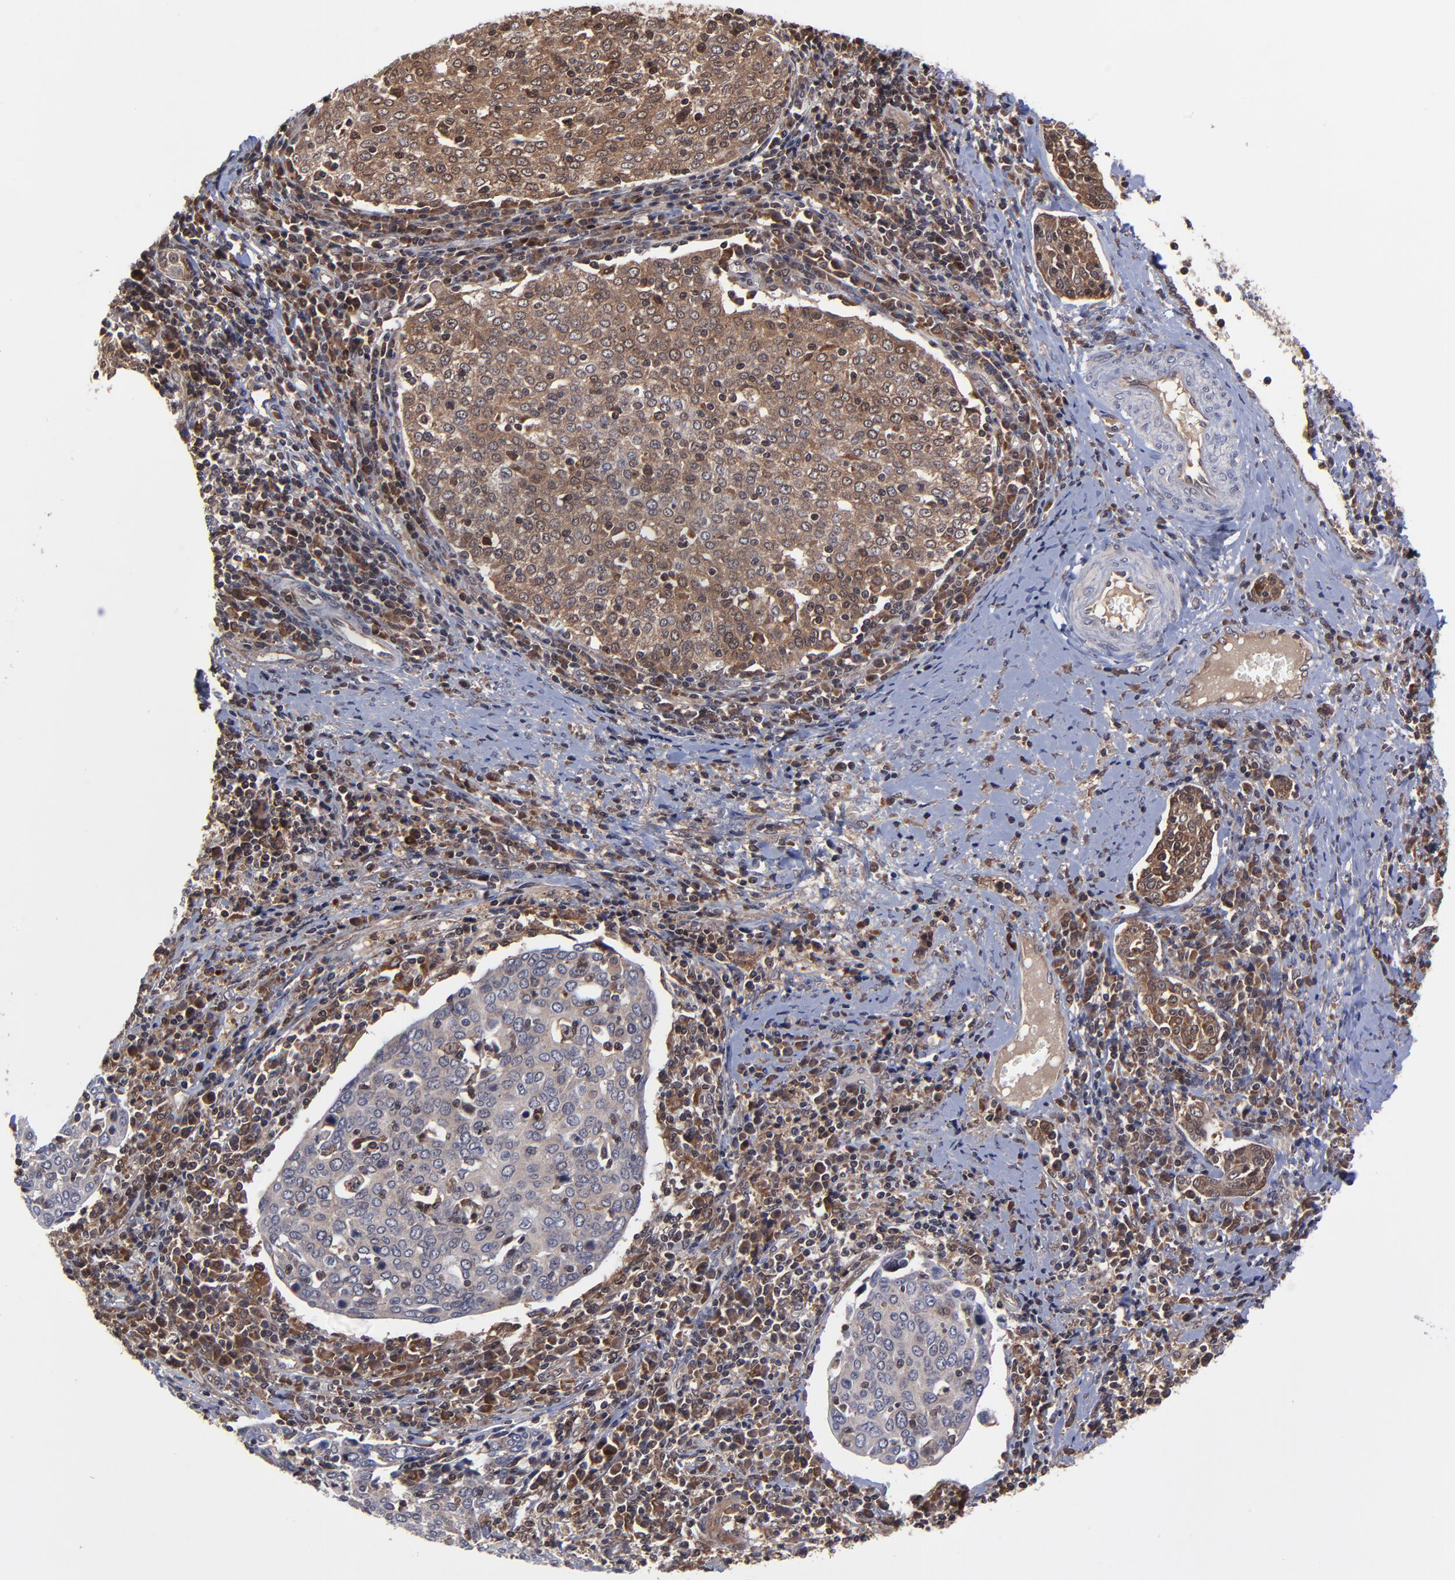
{"staining": {"intensity": "moderate", "quantity": "25%-75%", "location": "cytoplasmic/membranous"}, "tissue": "cervical cancer", "cell_type": "Tumor cells", "image_type": "cancer", "snomed": [{"axis": "morphology", "description": "Squamous cell carcinoma, NOS"}, {"axis": "topography", "description": "Cervix"}], "caption": "There is medium levels of moderate cytoplasmic/membranous expression in tumor cells of cervical cancer (squamous cell carcinoma), as demonstrated by immunohistochemical staining (brown color).", "gene": "UBE2L6", "patient": {"sex": "female", "age": 40}}